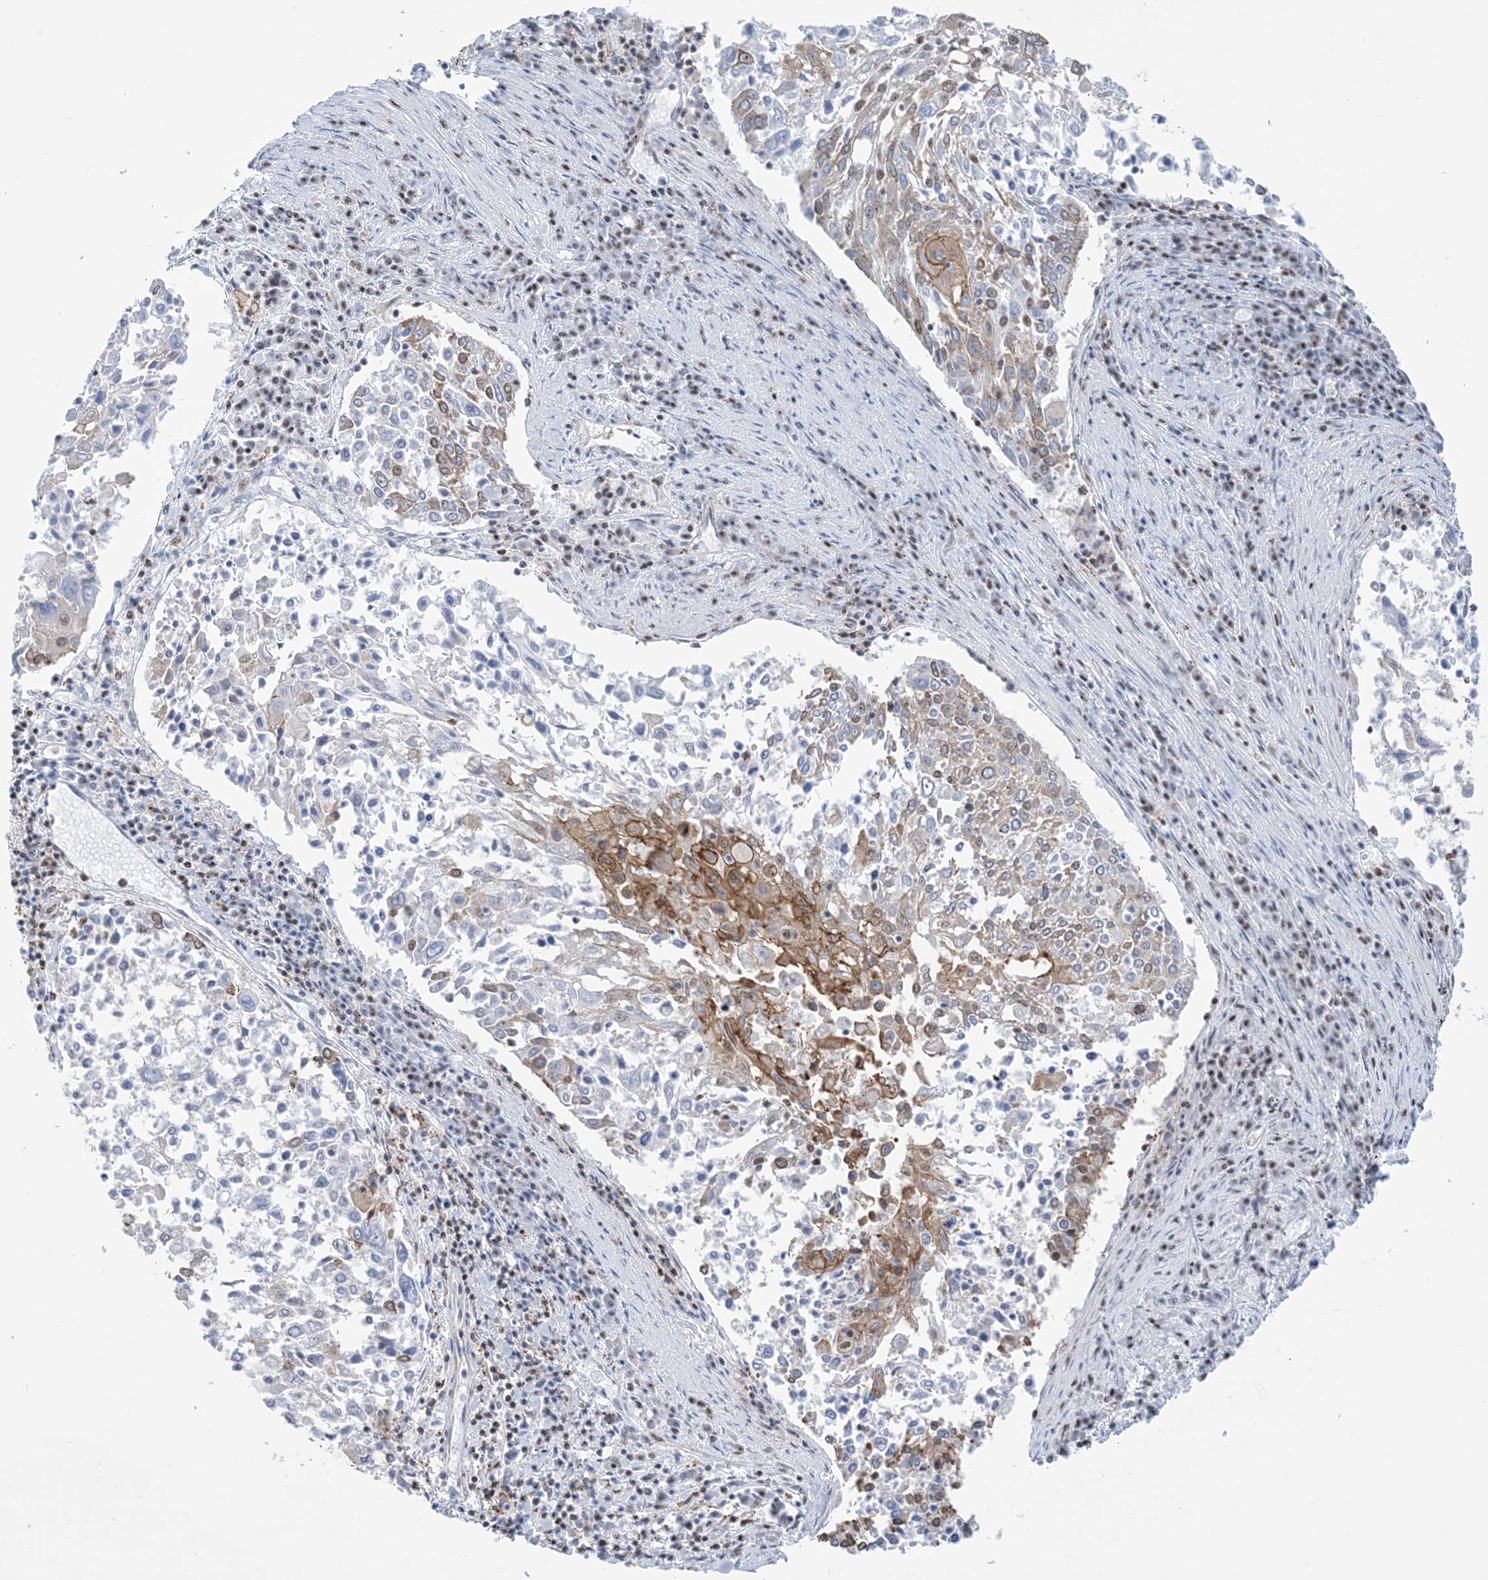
{"staining": {"intensity": "moderate", "quantity": "<25%", "location": "cytoplasmic/membranous"}, "tissue": "lung cancer", "cell_type": "Tumor cells", "image_type": "cancer", "snomed": [{"axis": "morphology", "description": "Squamous cell carcinoma, NOS"}, {"axis": "topography", "description": "Lung"}], "caption": "Tumor cells exhibit low levels of moderate cytoplasmic/membranous positivity in about <25% of cells in human lung cancer (squamous cell carcinoma).", "gene": "ZNF792", "patient": {"sex": "male", "age": 65}}